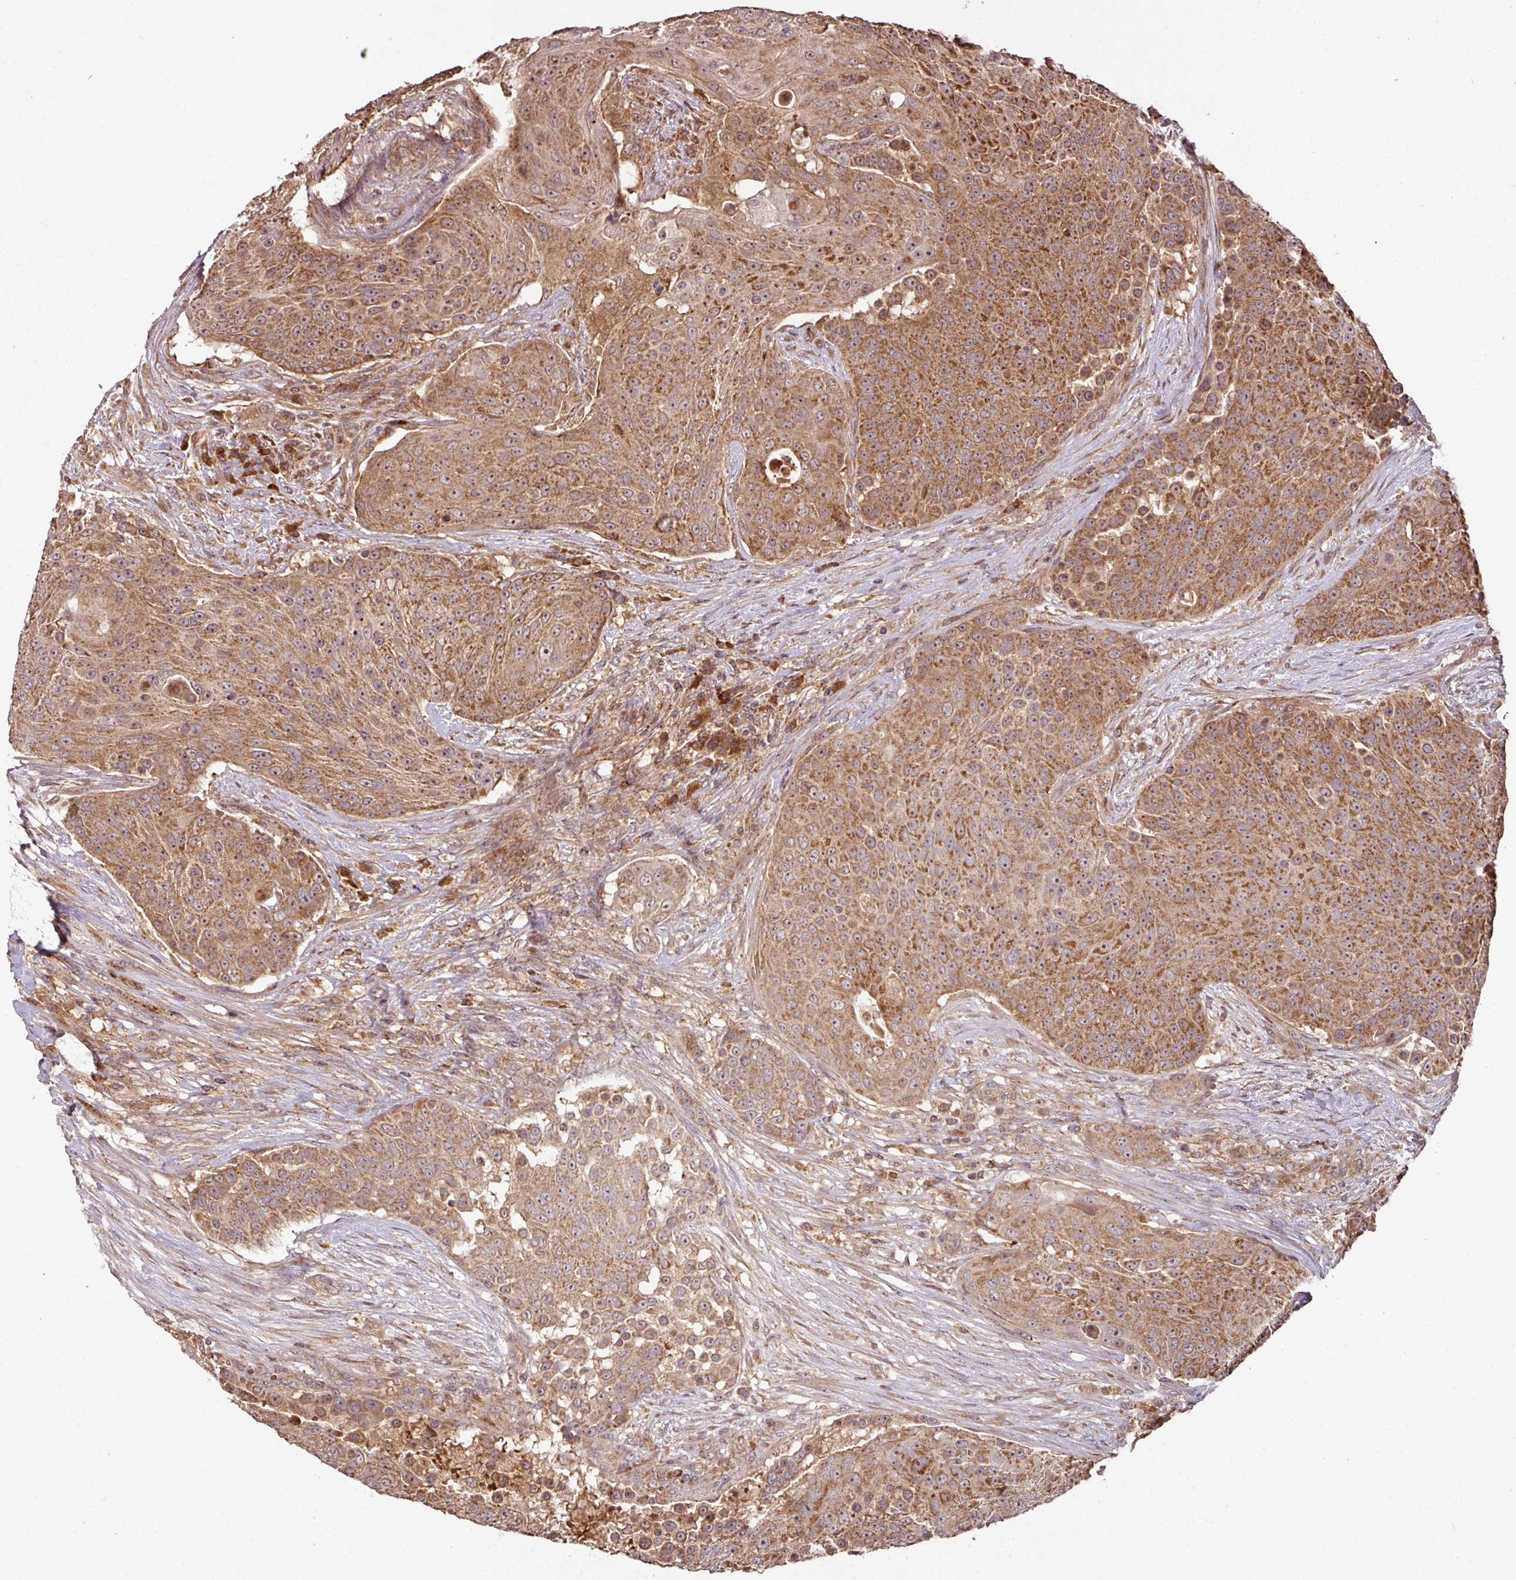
{"staining": {"intensity": "strong", "quantity": ">75%", "location": "cytoplasmic/membranous,nuclear"}, "tissue": "urothelial cancer", "cell_type": "Tumor cells", "image_type": "cancer", "snomed": [{"axis": "morphology", "description": "Urothelial carcinoma, High grade"}, {"axis": "topography", "description": "Urinary bladder"}], "caption": "Immunohistochemical staining of human high-grade urothelial carcinoma displays high levels of strong cytoplasmic/membranous and nuclear staining in approximately >75% of tumor cells.", "gene": "MRRF", "patient": {"sex": "female", "age": 63}}